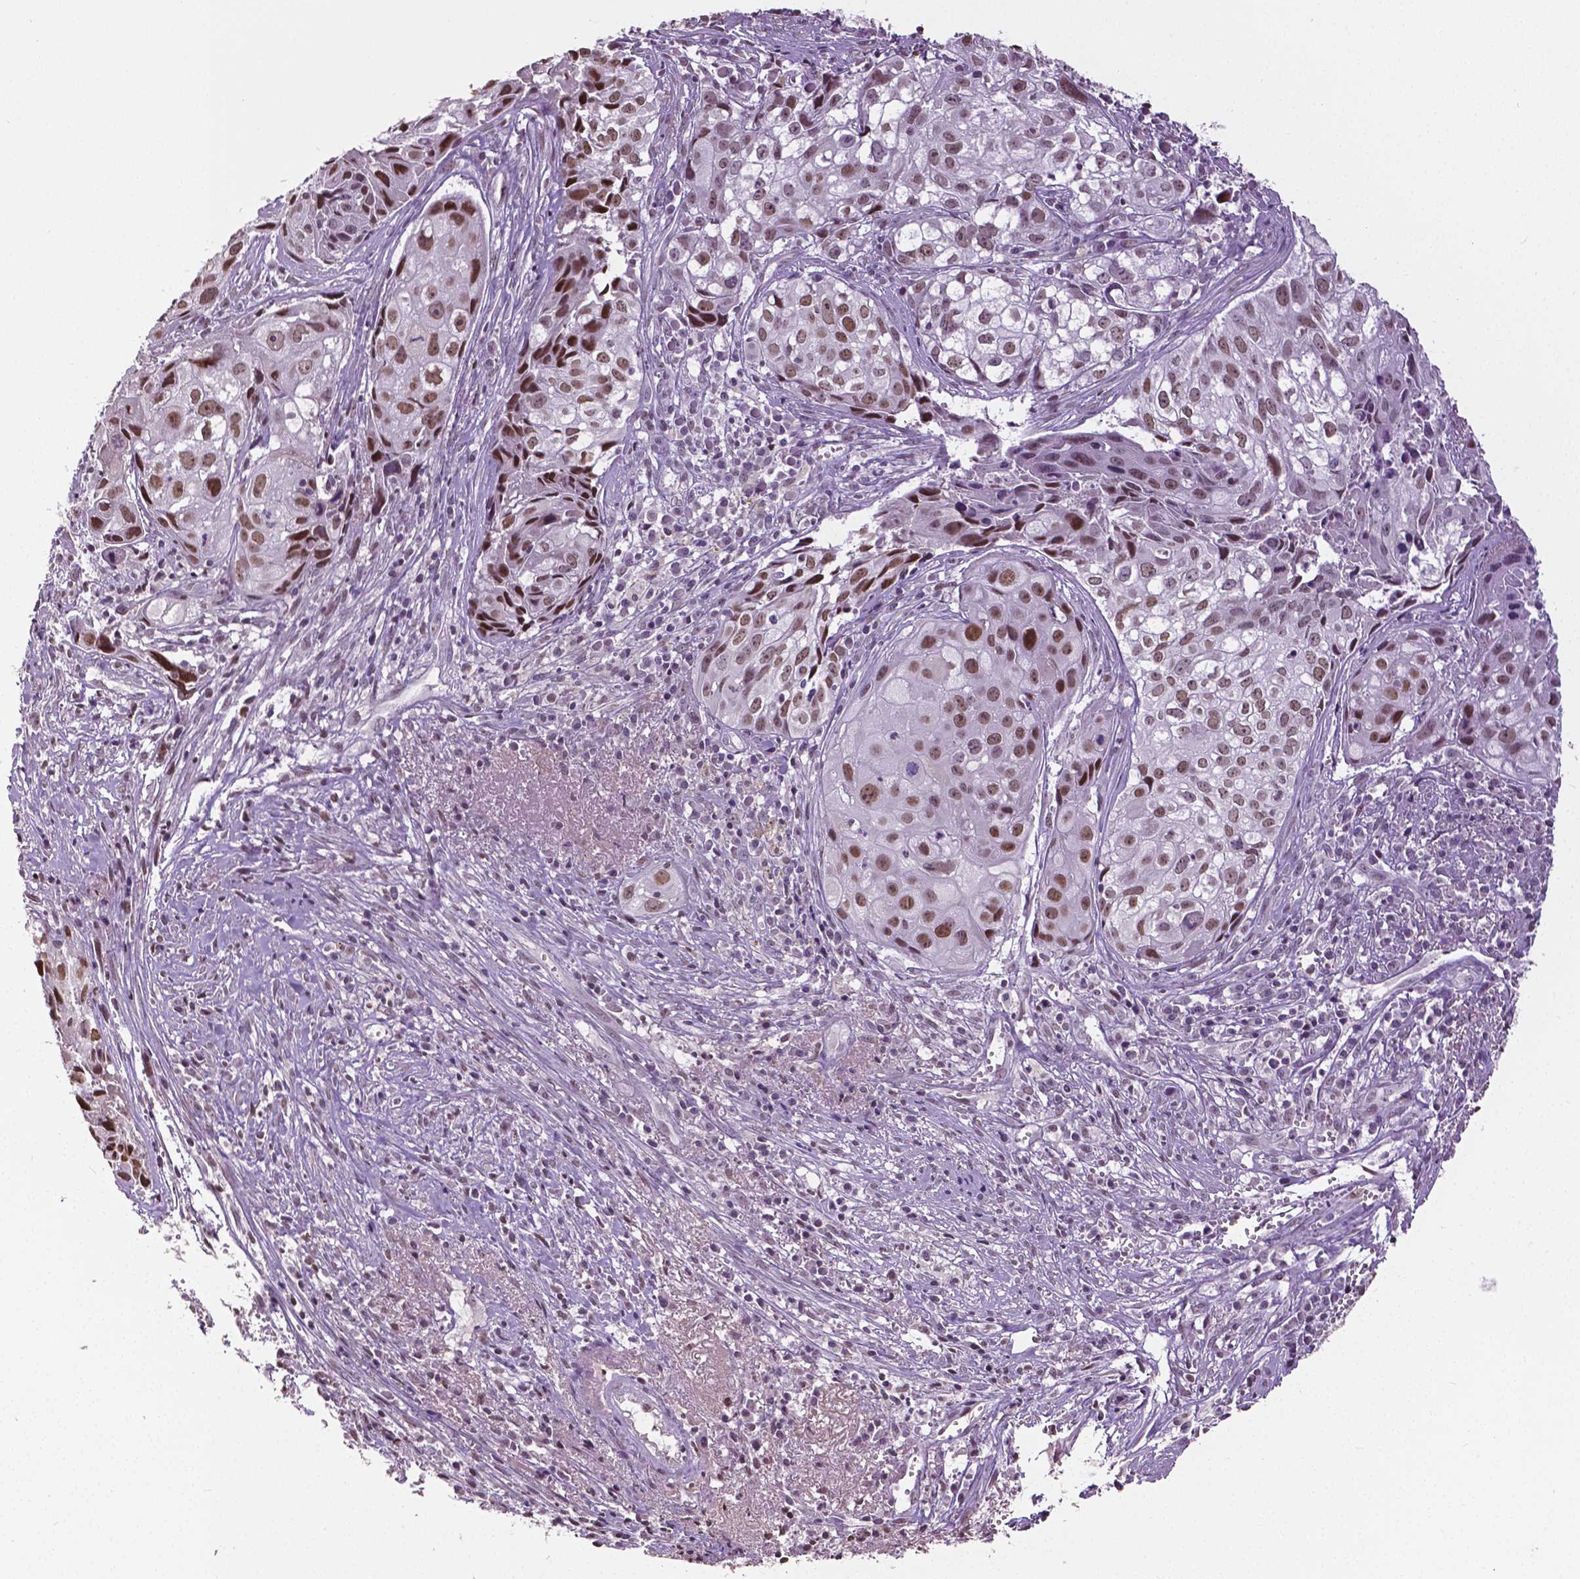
{"staining": {"intensity": "moderate", "quantity": ">75%", "location": "nuclear"}, "tissue": "cervical cancer", "cell_type": "Tumor cells", "image_type": "cancer", "snomed": [{"axis": "morphology", "description": "Squamous cell carcinoma, NOS"}, {"axis": "topography", "description": "Cervix"}], "caption": "Moderate nuclear expression for a protein is seen in about >75% of tumor cells of cervical cancer (squamous cell carcinoma) using immunohistochemistry.", "gene": "DLX5", "patient": {"sex": "female", "age": 53}}